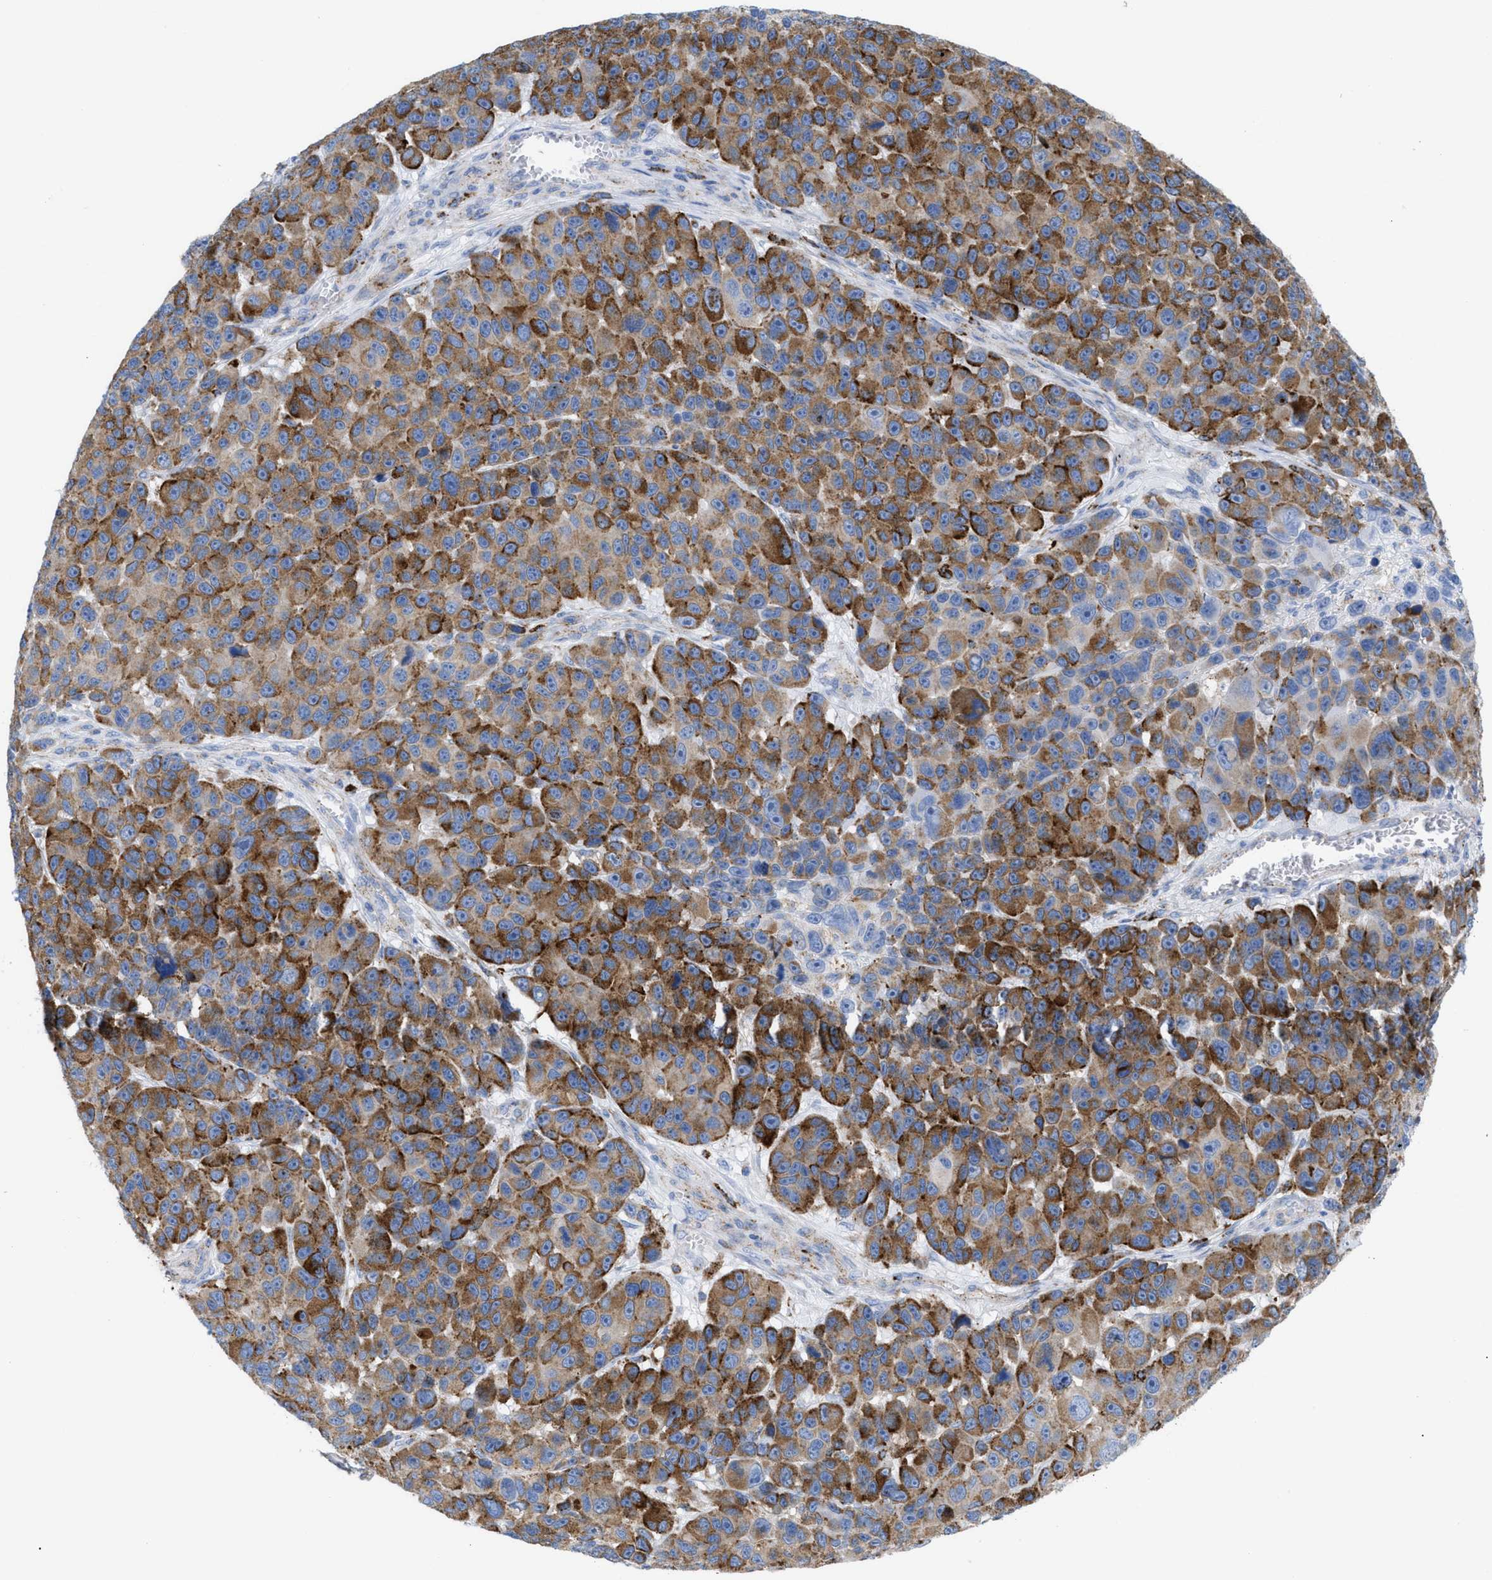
{"staining": {"intensity": "moderate", "quantity": ">75%", "location": "cytoplasmic/membranous"}, "tissue": "melanoma", "cell_type": "Tumor cells", "image_type": "cancer", "snomed": [{"axis": "morphology", "description": "Malignant melanoma, NOS"}, {"axis": "topography", "description": "Skin"}], "caption": "Malignant melanoma was stained to show a protein in brown. There is medium levels of moderate cytoplasmic/membranous expression in about >75% of tumor cells.", "gene": "DRAM2", "patient": {"sex": "male", "age": 53}}